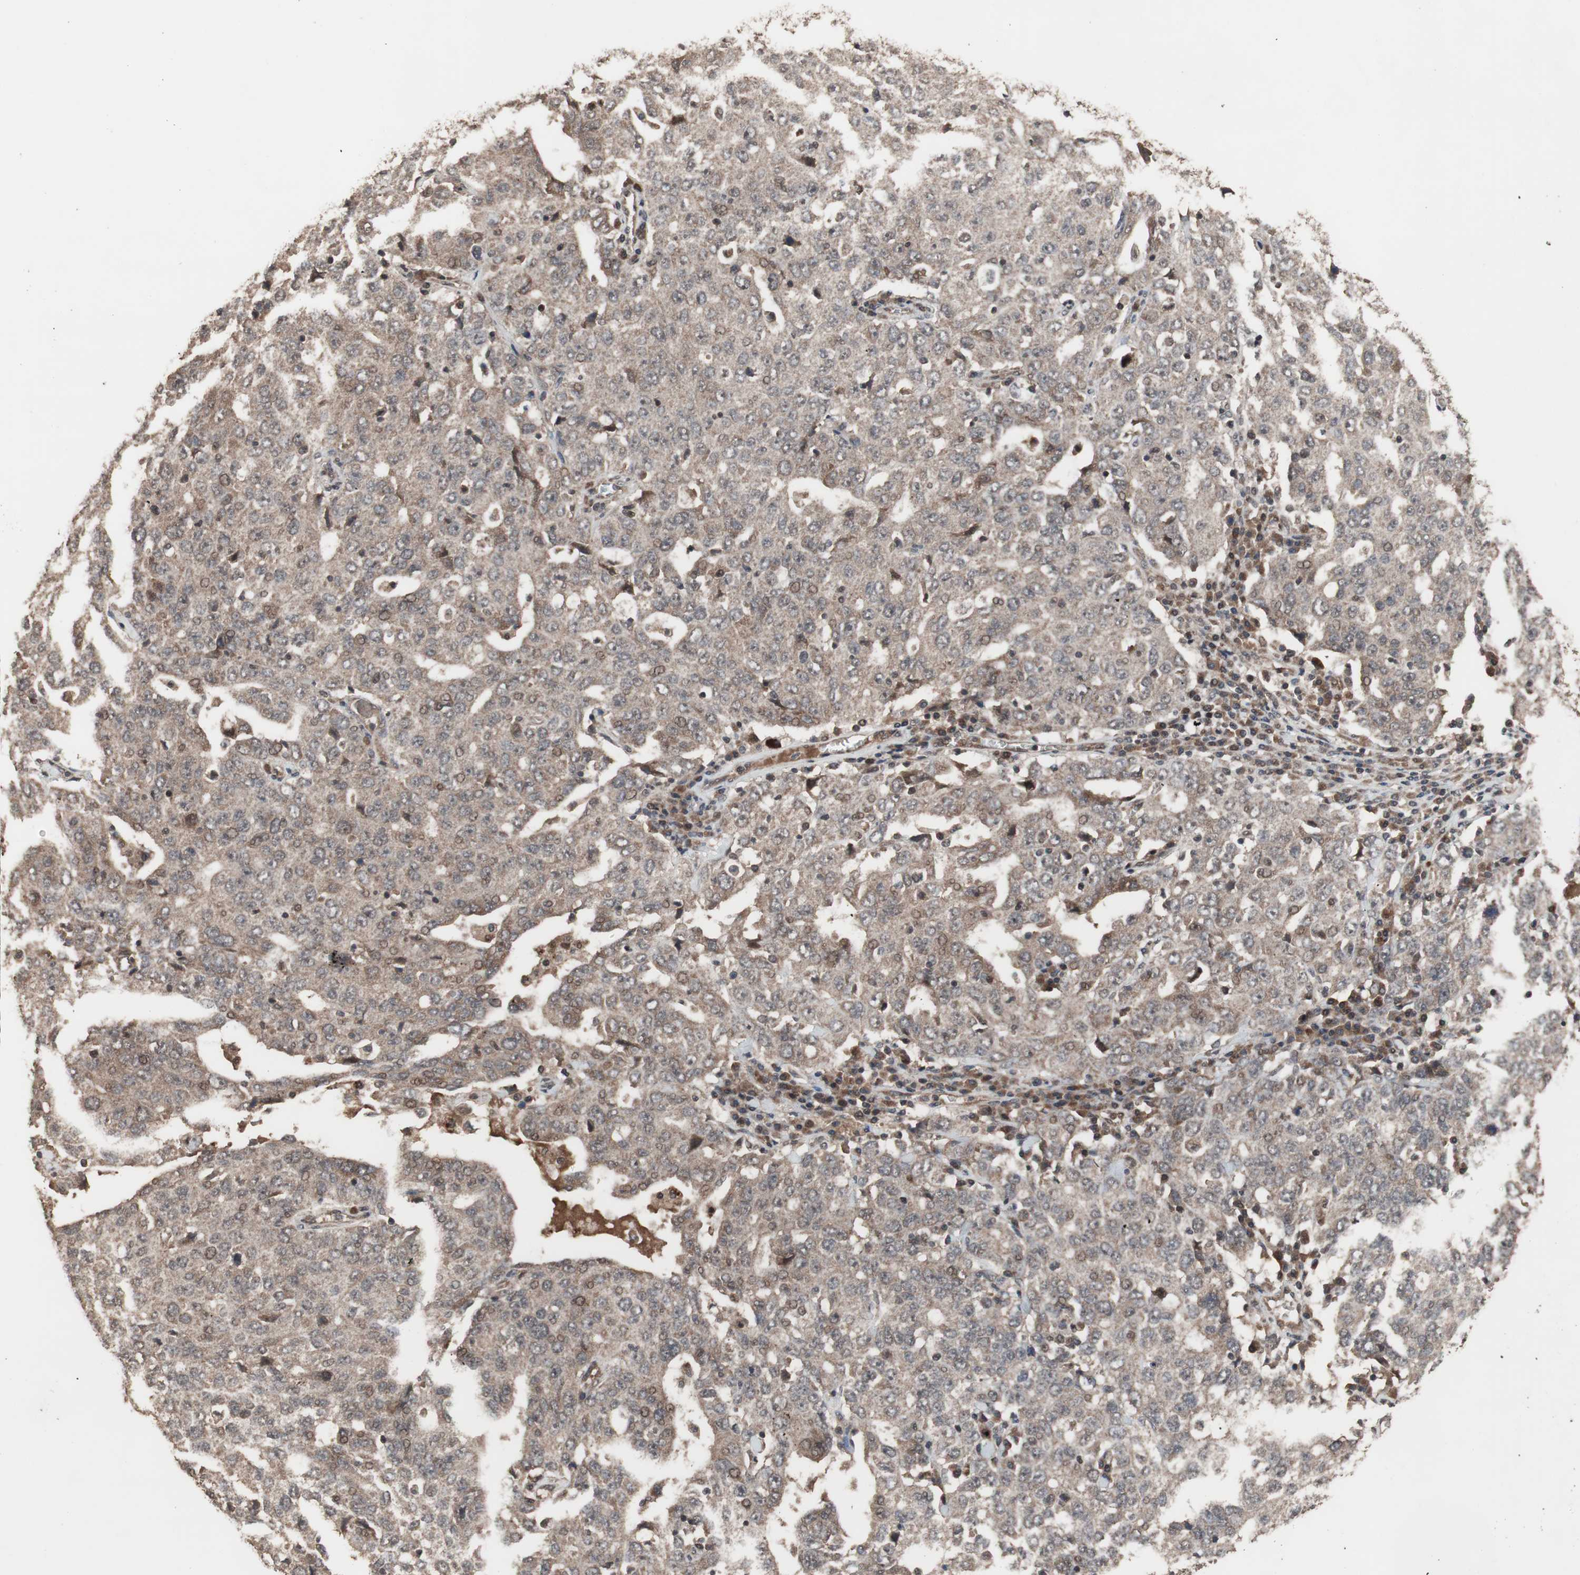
{"staining": {"intensity": "weak", "quantity": ">75%", "location": "cytoplasmic/membranous"}, "tissue": "ovarian cancer", "cell_type": "Tumor cells", "image_type": "cancer", "snomed": [{"axis": "morphology", "description": "Carcinoma, endometroid"}, {"axis": "topography", "description": "Ovary"}], "caption": "Protein staining demonstrates weak cytoplasmic/membranous staining in about >75% of tumor cells in endometroid carcinoma (ovarian). The staining was performed using DAB (3,3'-diaminobenzidine), with brown indicating positive protein expression. Nuclei are stained blue with hematoxylin.", "gene": "KANSL1", "patient": {"sex": "female", "age": 62}}